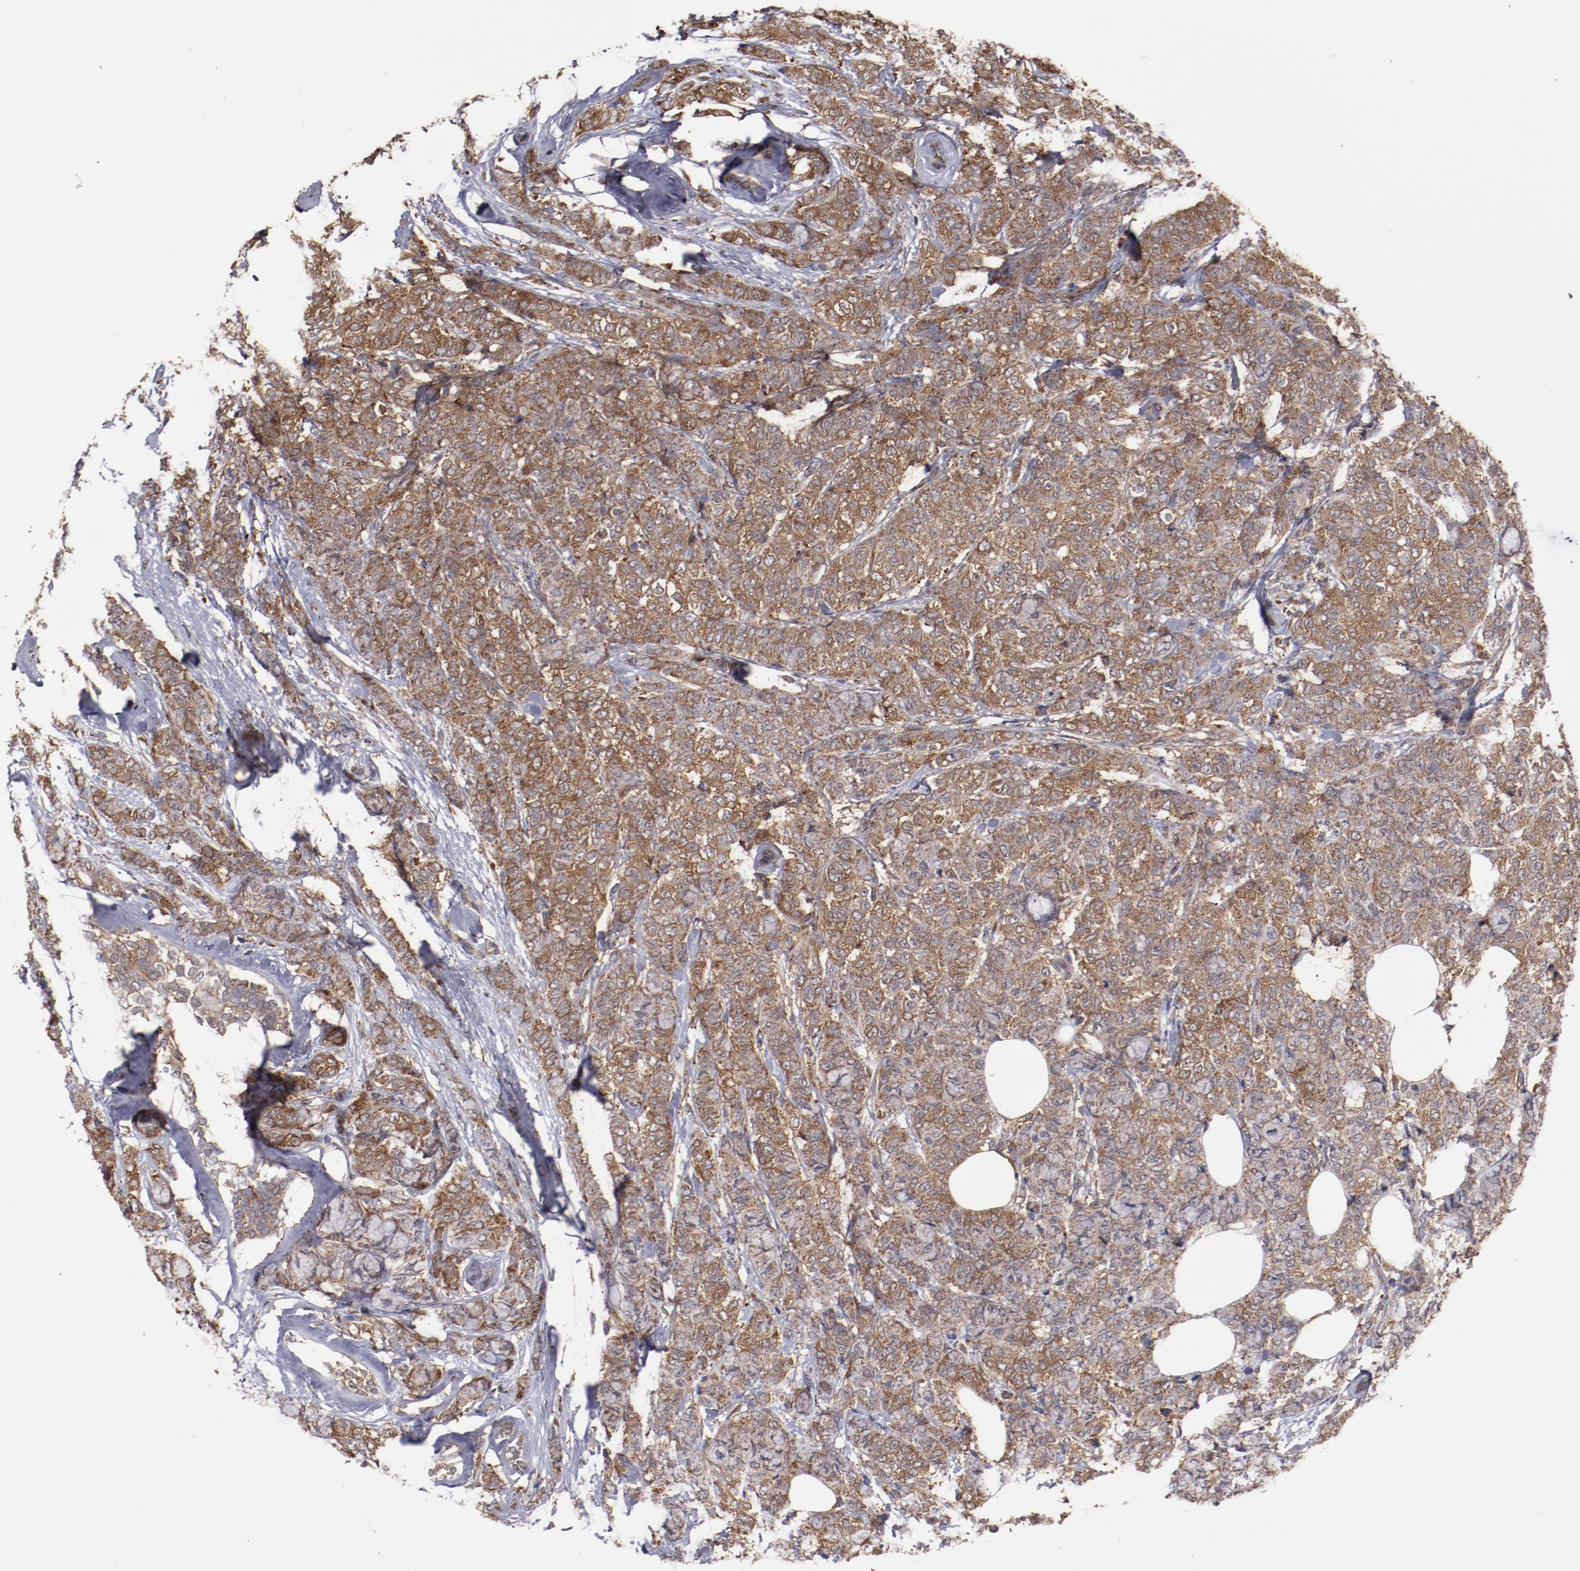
{"staining": {"intensity": "strong", "quantity": ">75%", "location": "cytoplasmic/membranous"}, "tissue": "breast cancer", "cell_type": "Tumor cells", "image_type": "cancer", "snomed": [{"axis": "morphology", "description": "Lobular carcinoma"}, {"axis": "topography", "description": "Breast"}], "caption": "This photomicrograph reveals immunohistochemistry (IHC) staining of human lobular carcinoma (breast), with high strong cytoplasmic/membranous positivity in approximately >75% of tumor cells.", "gene": "RPS4Y1", "patient": {"sex": "female", "age": 60}}